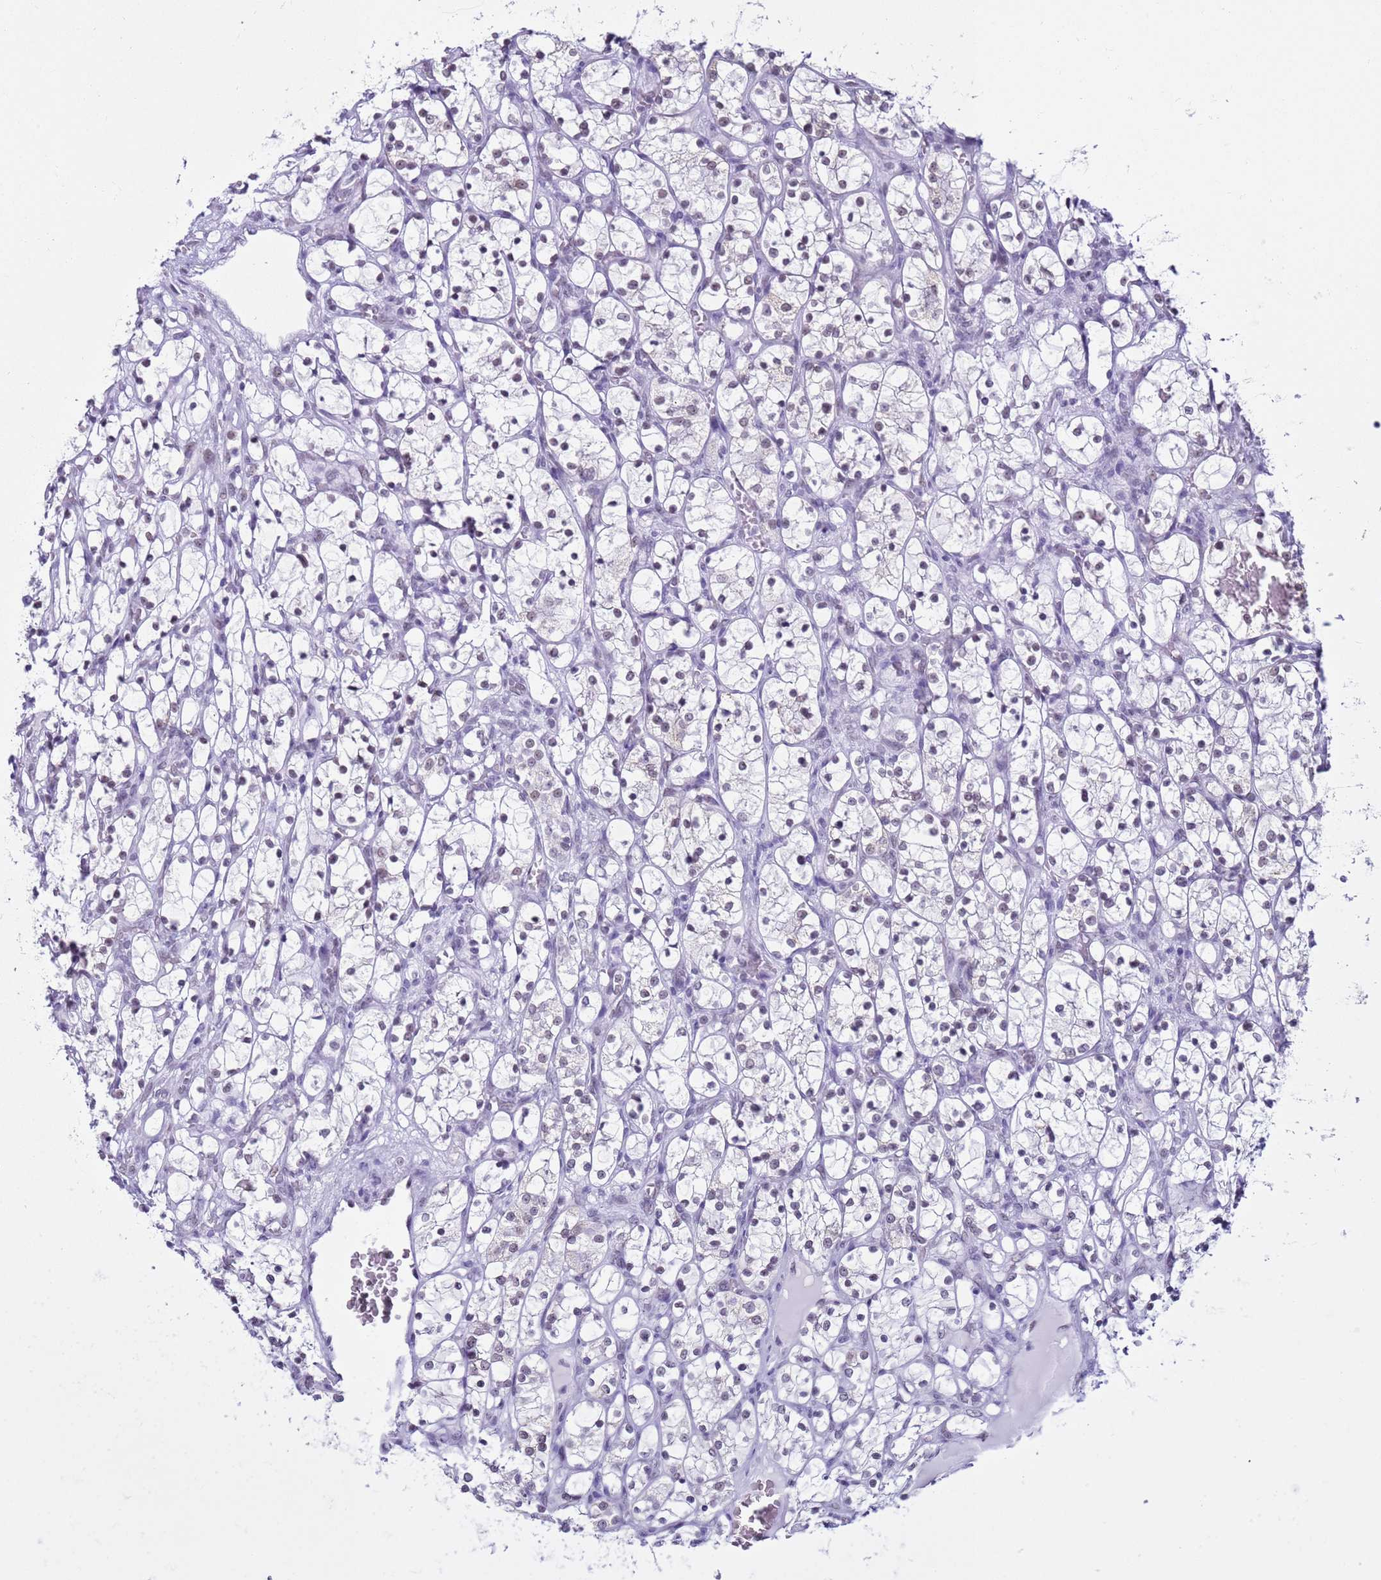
{"staining": {"intensity": "negative", "quantity": "none", "location": "none"}, "tissue": "renal cancer", "cell_type": "Tumor cells", "image_type": "cancer", "snomed": [{"axis": "morphology", "description": "Adenocarcinoma, NOS"}, {"axis": "topography", "description": "Kidney"}], "caption": "Tumor cells are negative for brown protein staining in renal adenocarcinoma.", "gene": "DHX15", "patient": {"sex": "female", "age": 69}}